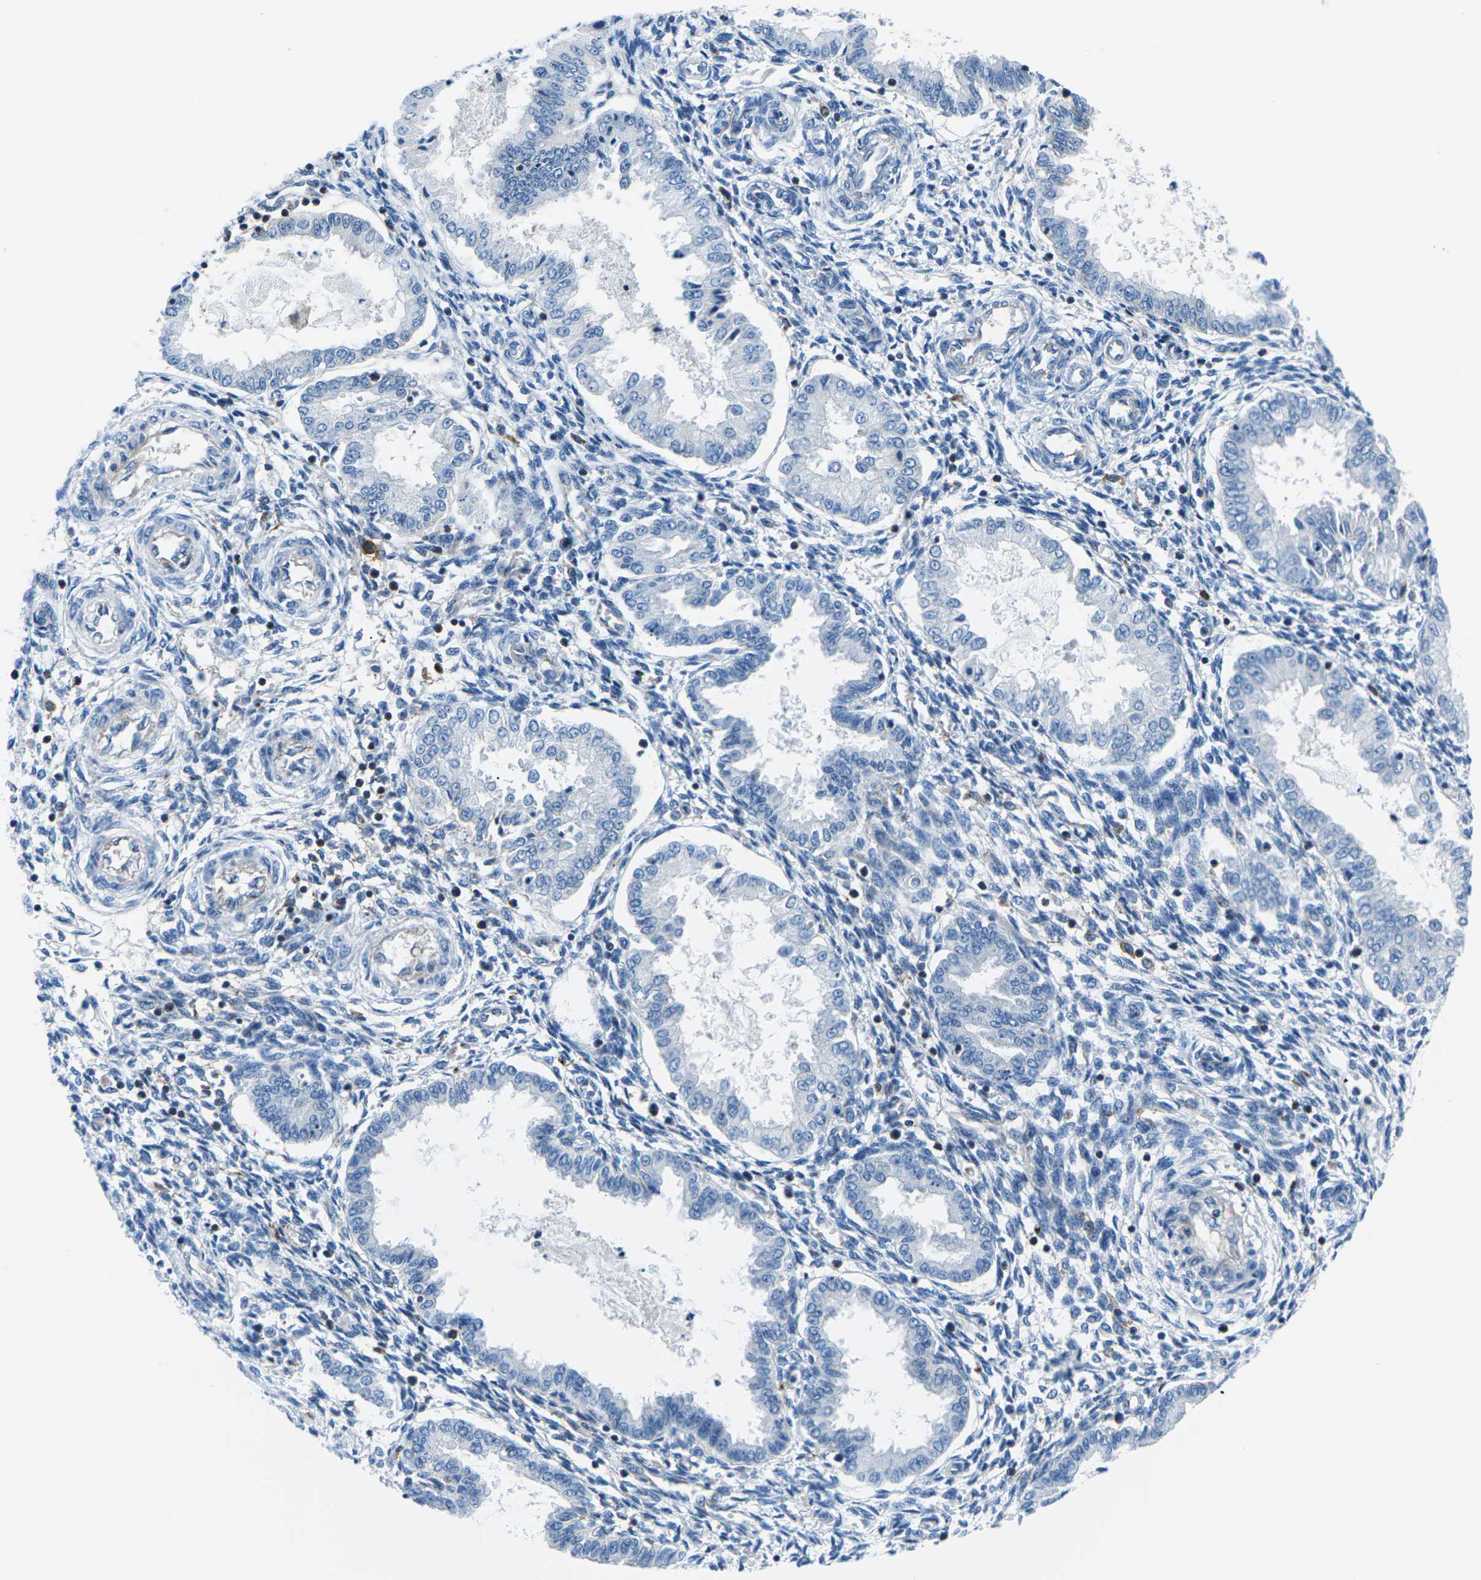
{"staining": {"intensity": "negative", "quantity": "none", "location": "none"}, "tissue": "endometrium", "cell_type": "Cells in endometrial stroma", "image_type": "normal", "snomed": [{"axis": "morphology", "description": "Normal tissue, NOS"}, {"axis": "topography", "description": "Endometrium"}], "caption": "The immunohistochemistry (IHC) micrograph has no significant expression in cells in endometrial stroma of endometrium.", "gene": "SOCS4", "patient": {"sex": "female", "age": 33}}